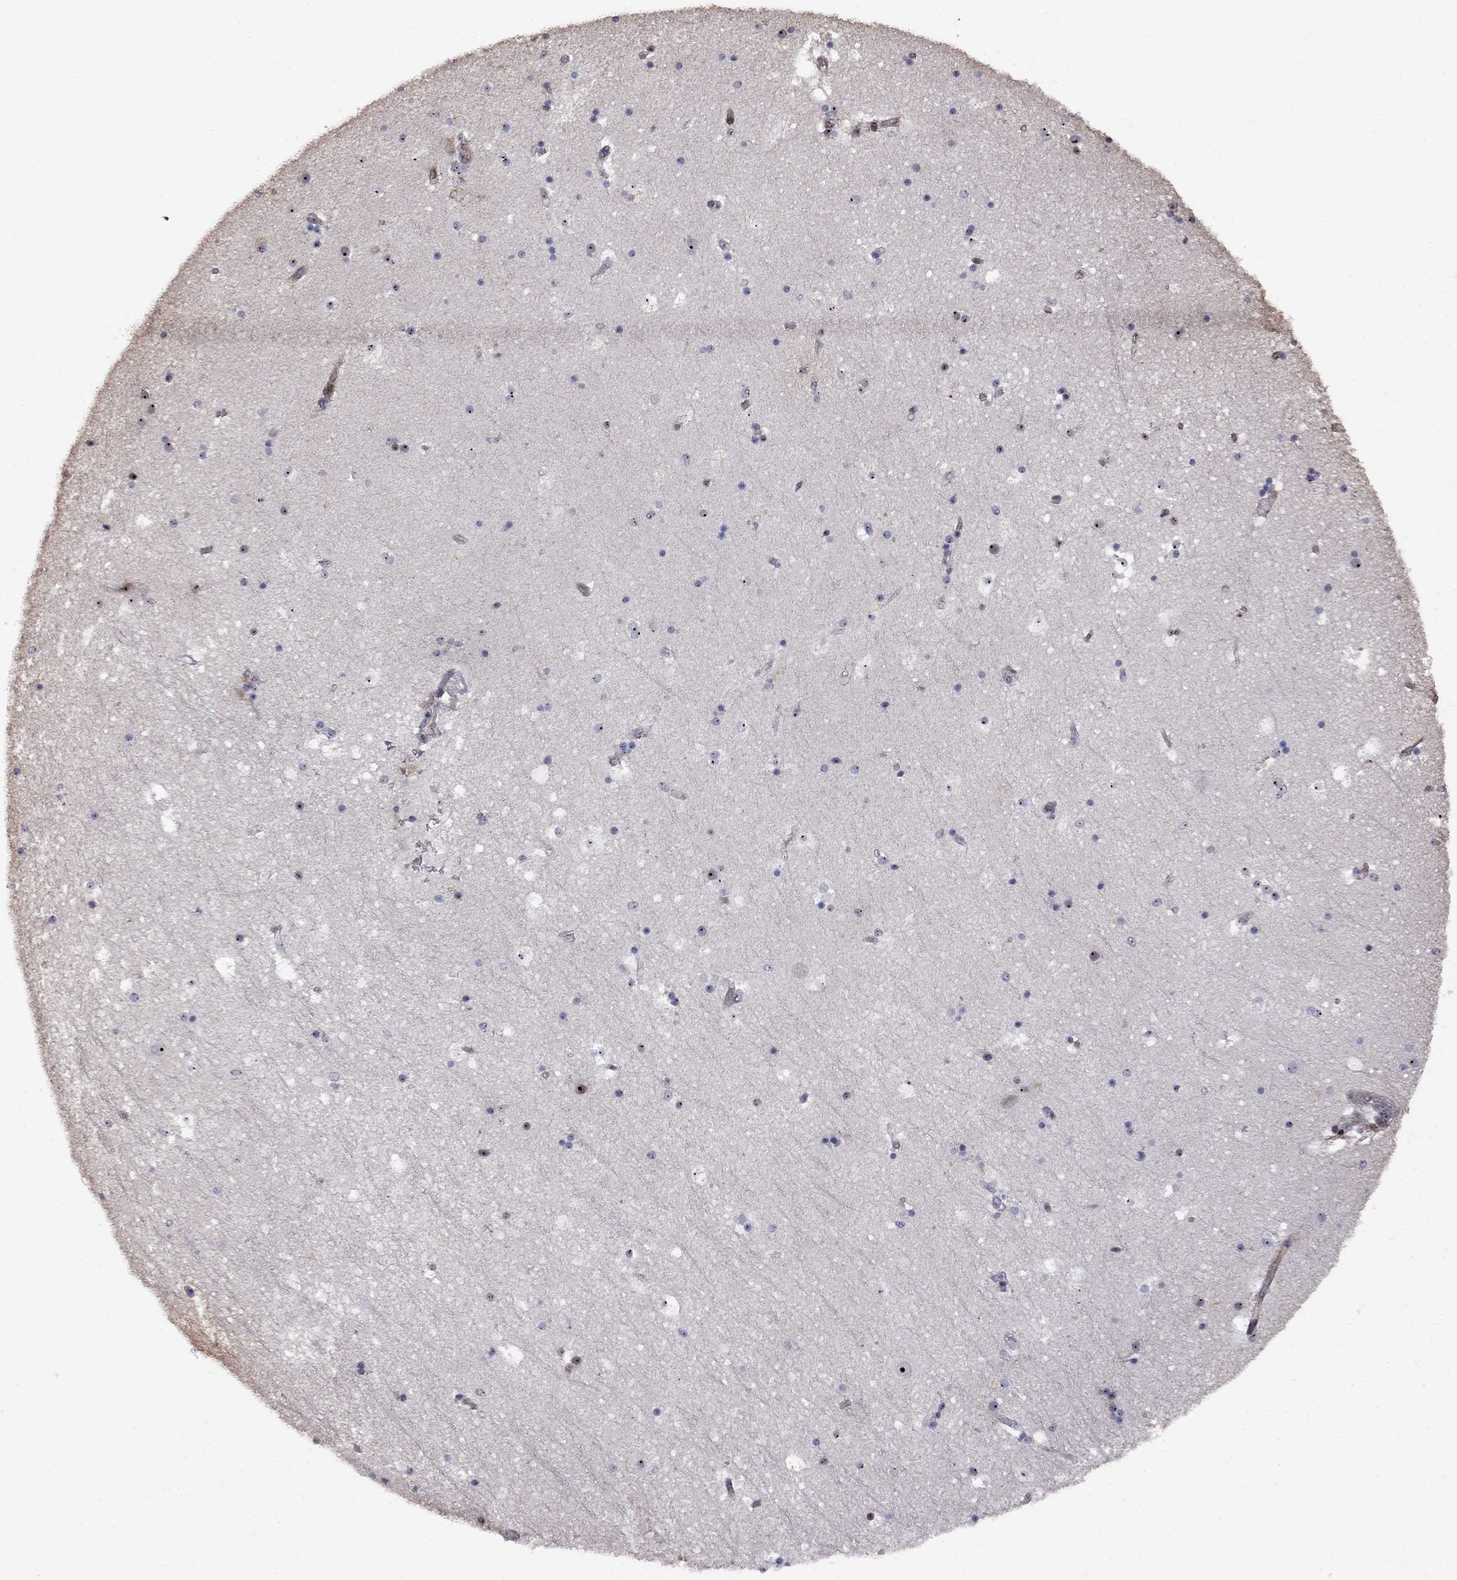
{"staining": {"intensity": "moderate", "quantity": "<25%", "location": "nuclear"}, "tissue": "hippocampus", "cell_type": "Glial cells", "image_type": "normal", "snomed": [{"axis": "morphology", "description": "Normal tissue, NOS"}, {"axis": "topography", "description": "Hippocampus"}], "caption": "Brown immunohistochemical staining in normal human hippocampus displays moderate nuclear expression in approximately <25% of glial cells. (brown staining indicates protein expression, while blue staining denotes nuclei).", "gene": "DHX33", "patient": {"sex": "male", "age": 51}}